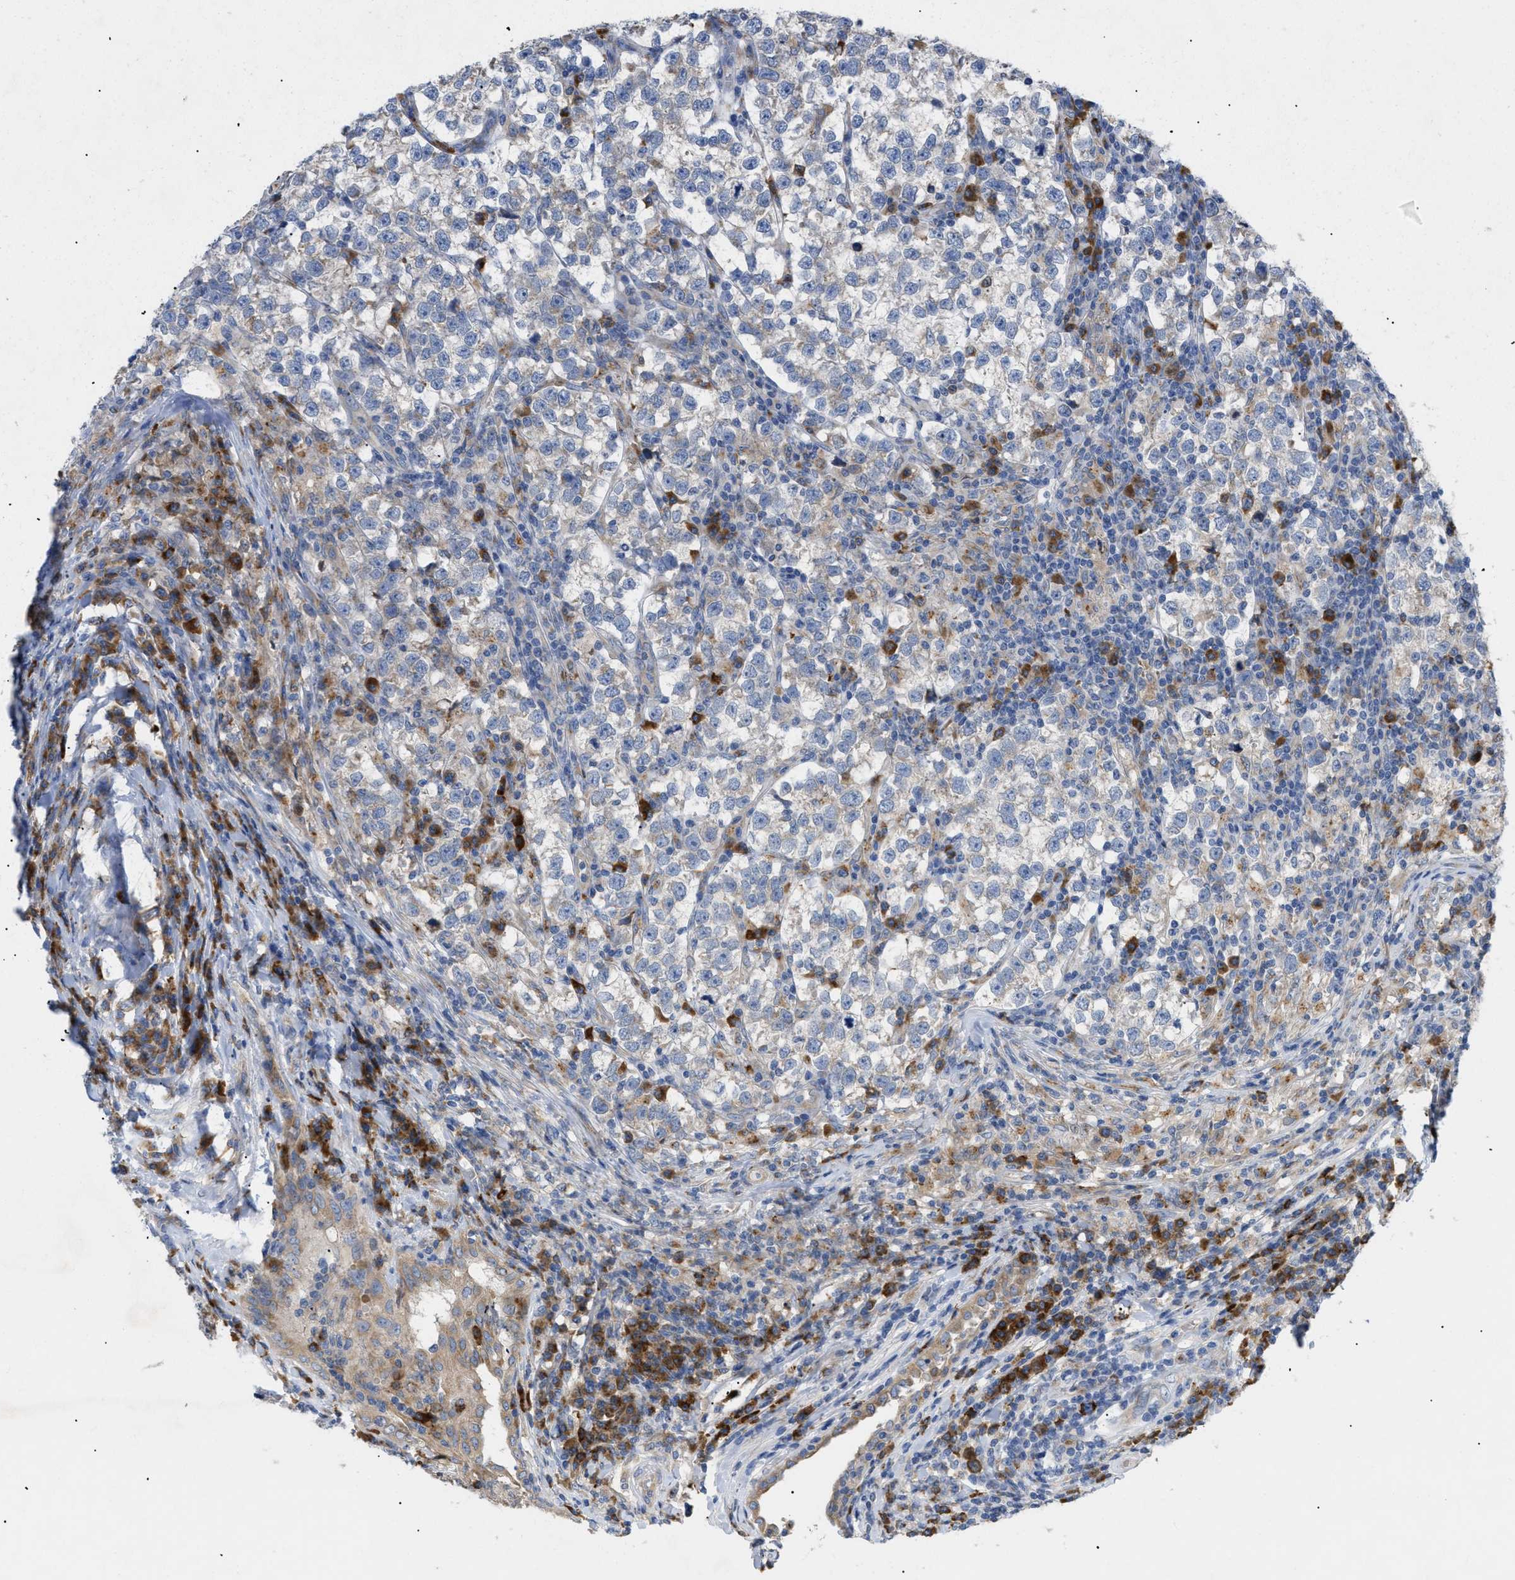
{"staining": {"intensity": "weak", "quantity": "25%-75%", "location": "cytoplasmic/membranous"}, "tissue": "testis cancer", "cell_type": "Tumor cells", "image_type": "cancer", "snomed": [{"axis": "morphology", "description": "Normal tissue, NOS"}, {"axis": "morphology", "description": "Seminoma, NOS"}, {"axis": "topography", "description": "Testis"}], "caption": "IHC (DAB) staining of human testis seminoma exhibits weak cytoplasmic/membranous protein expression in approximately 25%-75% of tumor cells. (brown staining indicates protein expression, while blue staining denotes nuclei).", "gene": "SLC50A1", "patient": {"sex": "male", "age": 43}}